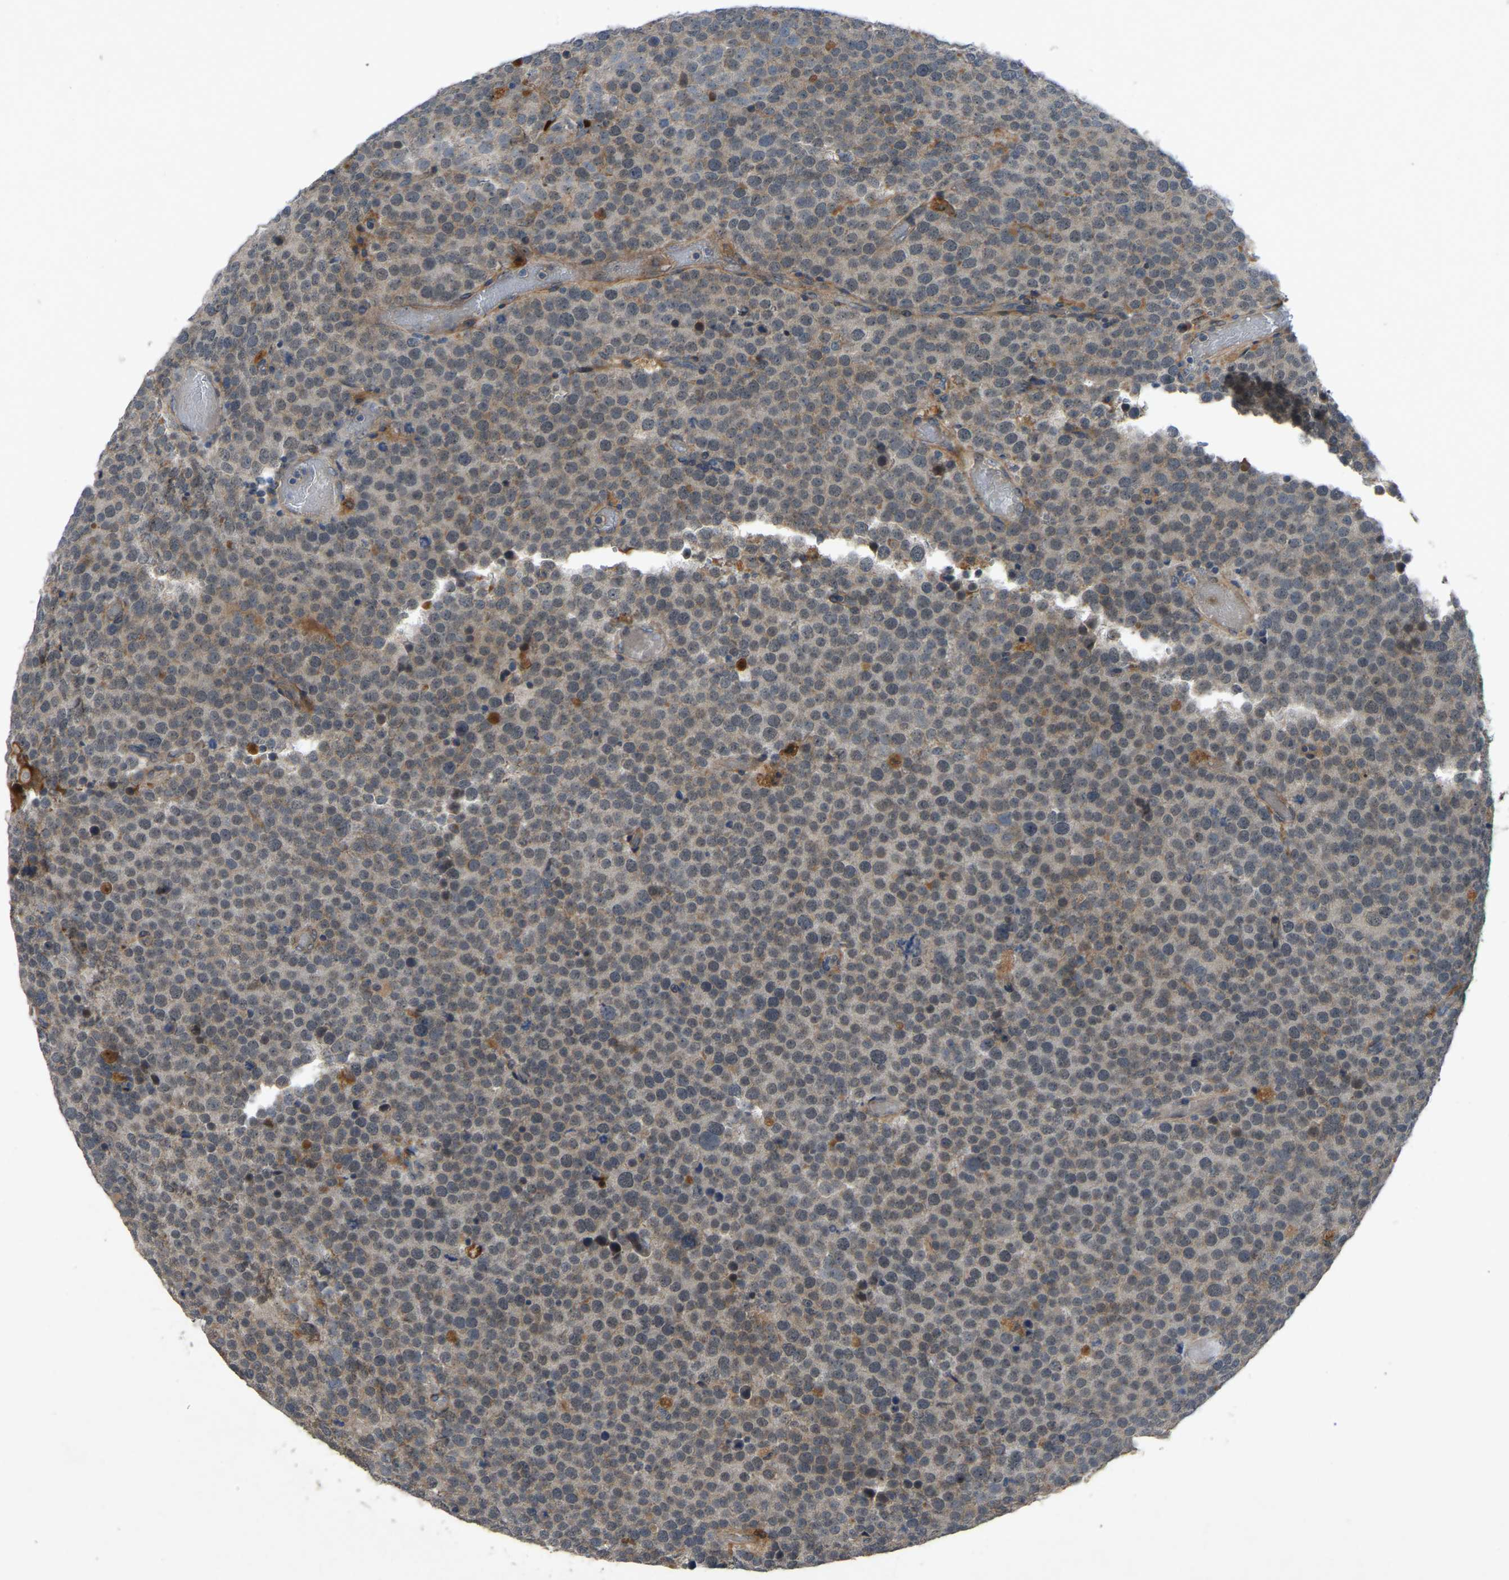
{"staining": {"intensity": "weak", "quantity": "25%-75%", "location": "cytoplasmic/membranous"}, "tissue": "testis cancer", "cell_type": "Tumor cells", "image_type": "cancer", "snomed": [{"axis": "morphology", "description": "Normal tissue, NOS"}, {"axis": "morphology", "description": "Seminoma, NOS"}, {"axis": "topography", "description": "Testis"}], "caption": "Testis cancer (seminoma) was stained to show a protein in brown. There is low levels of weak cytoplasmic/membranous positivity in approximately 25%-75% of tumor cells. The staining is performed using DAB brown chromogen to label protein expression. The nuclei are counter-stained blue using hematoxylin.", "gene": "FHIT", "patient": {"sex": "male", "age": 71}}